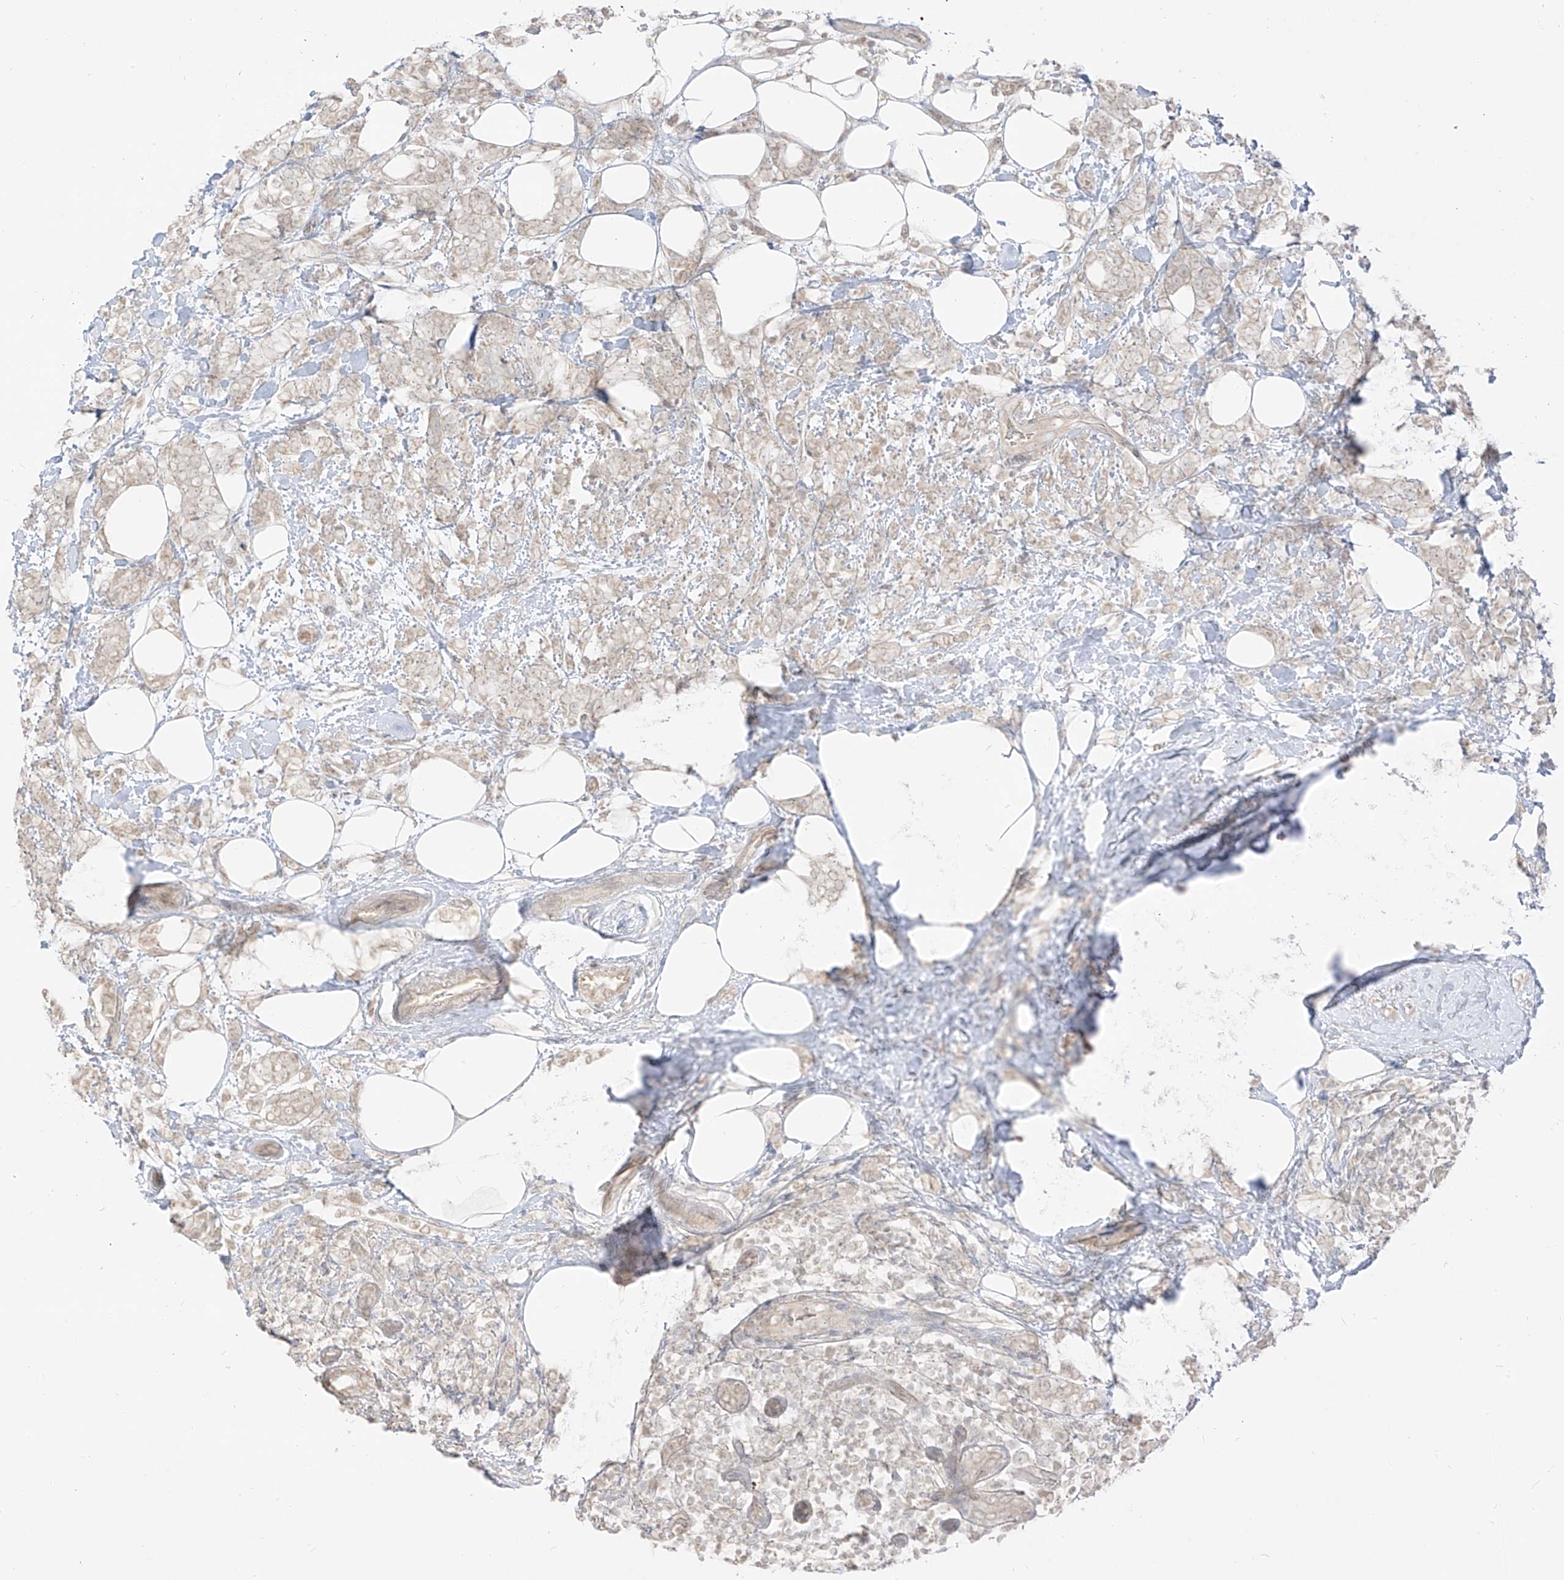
{"staining": {"intensity": "negative", "quantity": "none", "location": "none"}, "tissue": "breast cancer", "cell_type": "Tumor cells", "image_type": "cancer", "snomed": [{"axis": "morphology", "description": "Lobular carcinoma"}, {"axis": "topography", "description": "Breast"}], "caption": "DAB immunohistochemical staining of human breast cancer (lobular carcinoma) shows no significant staining in tumor cells. (DAB (3,3'-diaminobenzidine) immunohistochemistry with hematoxylin counter stain).", "gene": "LIPT1", "patient": {"sex": "female", "age": 58}}